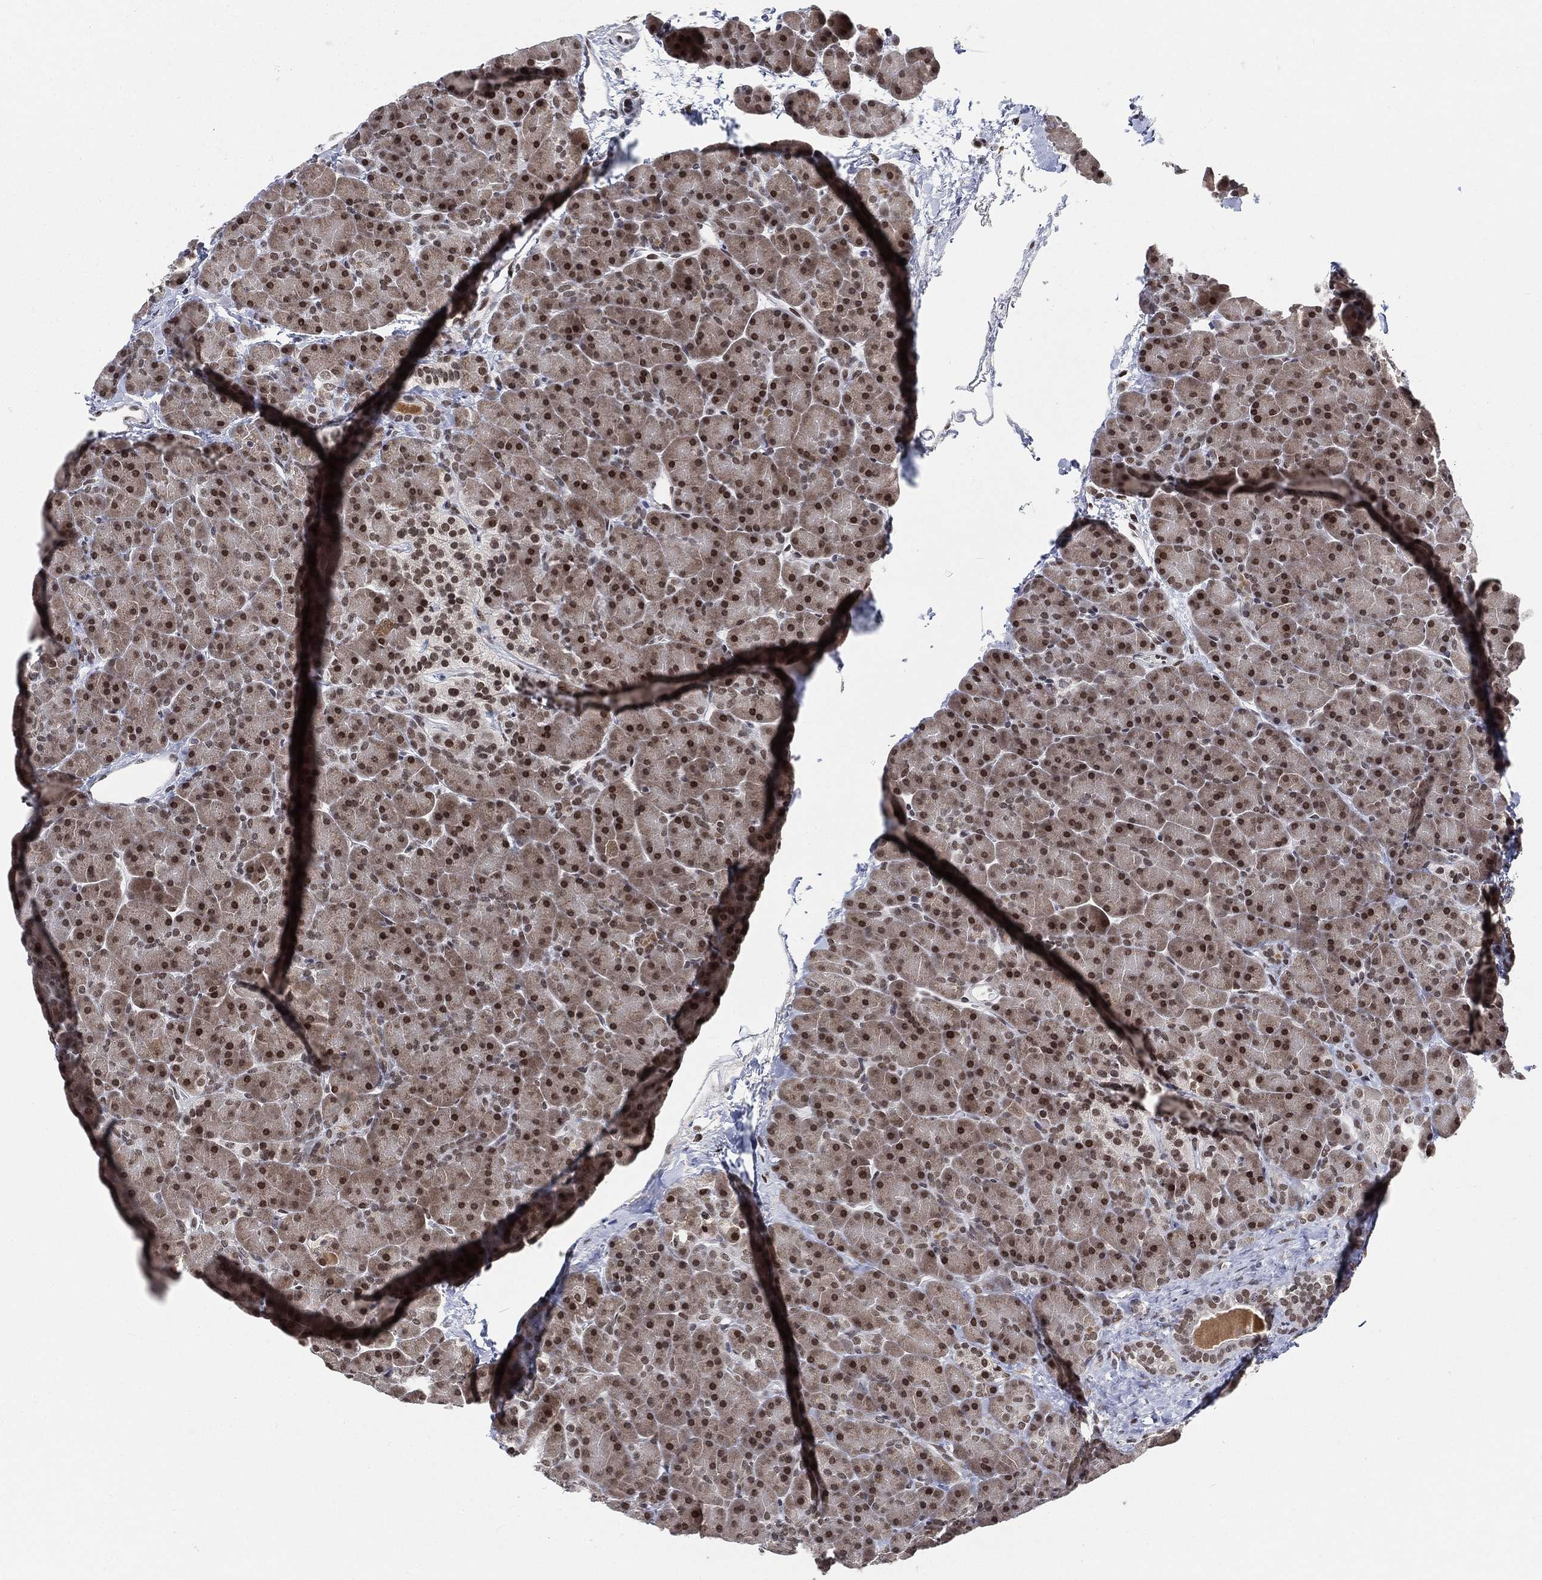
{"staining": {"intensity": "strong", "quantity": "25%-75%", "location": "nuclear"}, "tissue": "pancreas", "cell_type": "Exocrine glandular cells", "image_type": "normal", "snomed": [{"axis": "morphology", "description": "Normal tissue, NOS"}, {"axis": "topography", "description": "Pancreas"}], "caption": "IHC histopathology image of normal pancreas: human pancreas stained using IHC demonstrates high levels of strong protein expression localized specifically in the nuclear of exocrine glandular cells, appearing as a nuclear brown color.", "gene": "YLPM1", "patient": {"sex": "female", "age": 44}}